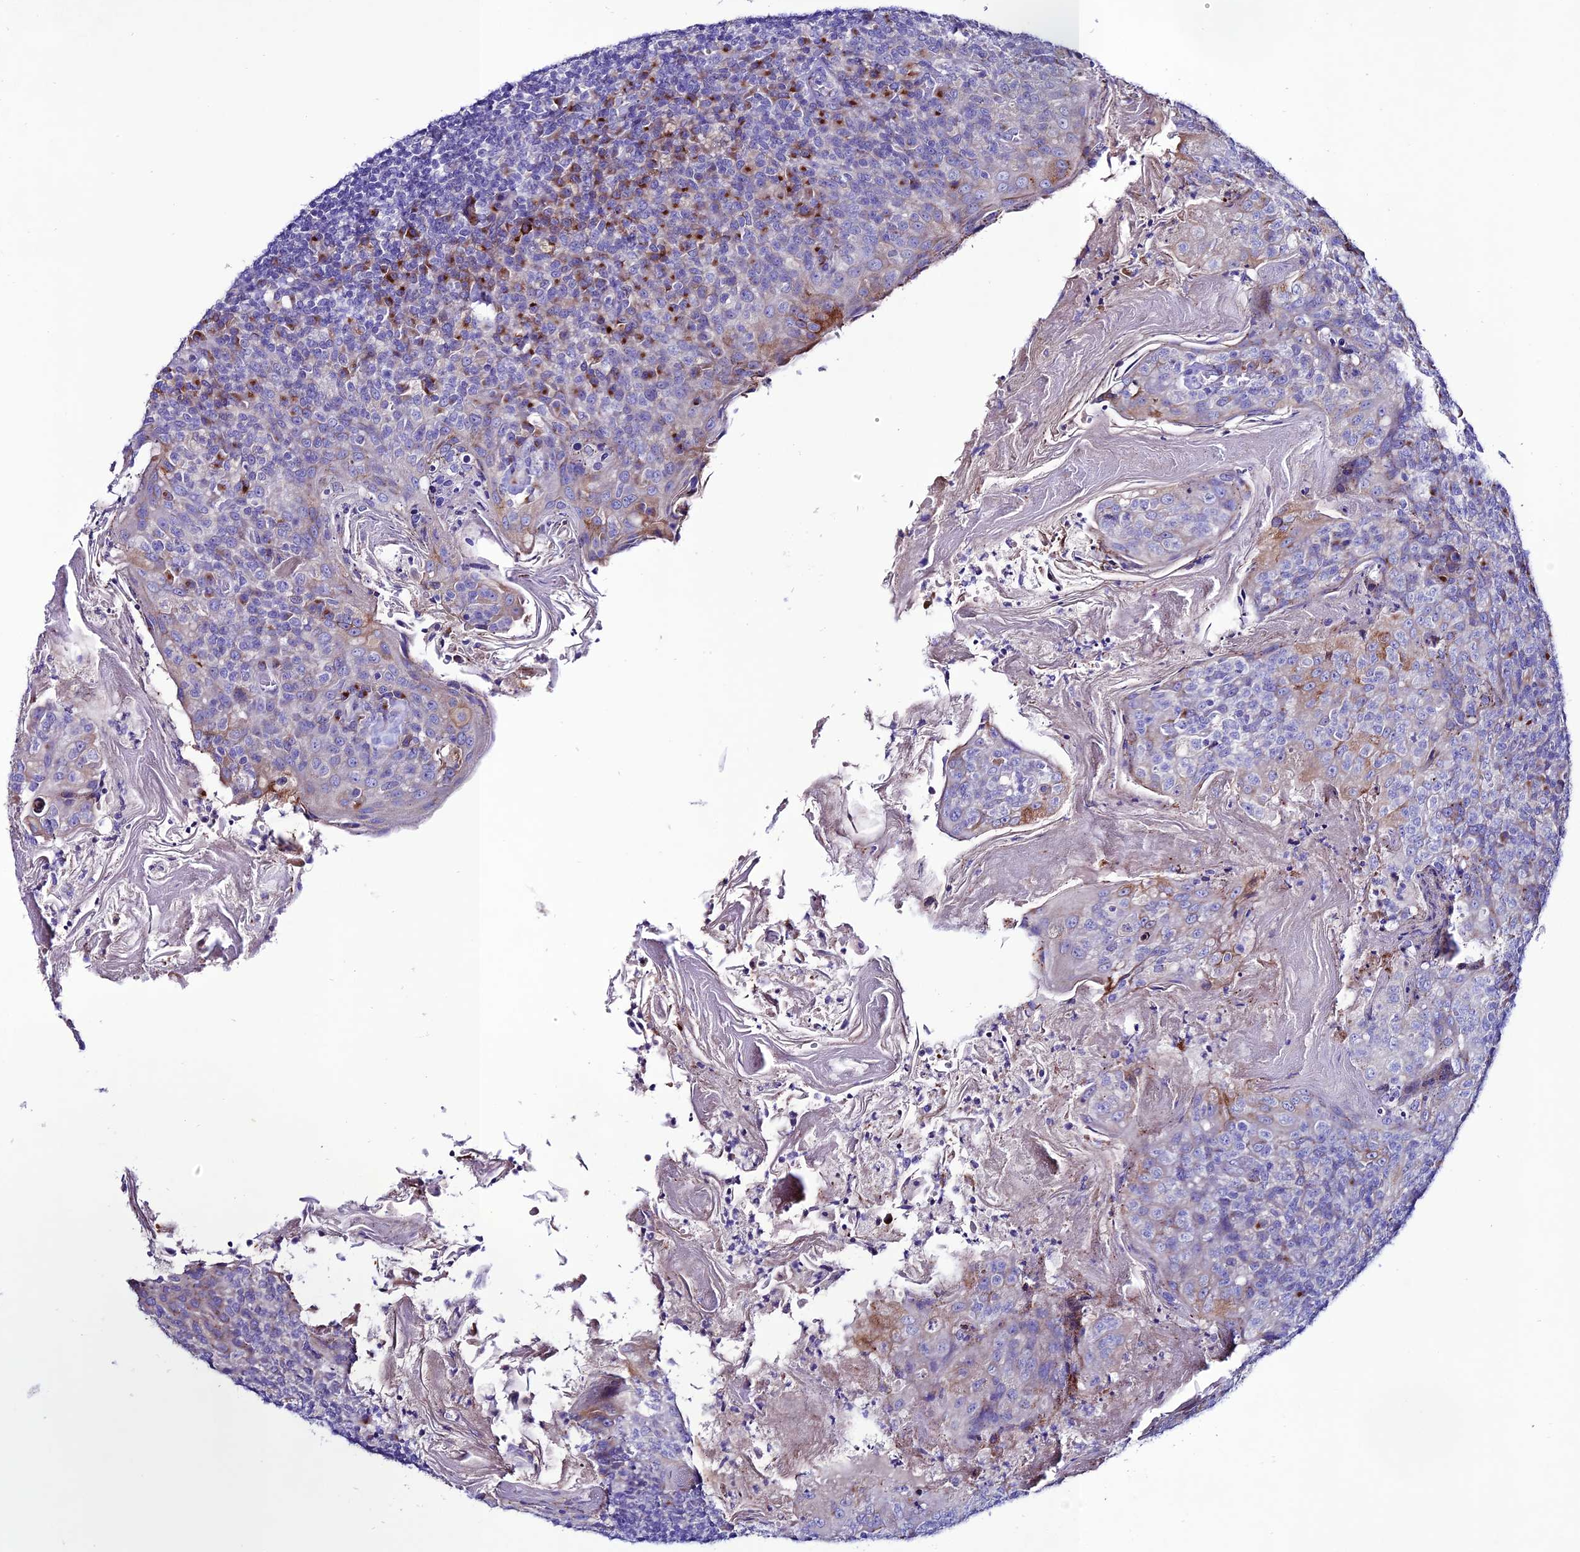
{"staining": {"intensity": "negative", "quantity": "none", "location": "none"}, "tissue": "tonsil", "cell_type": "Germinal center cells", "image_type": "normal", "snomed": [{"axis": "morphology", "description": "Normal tissue, NOS"}, {"axis": "topography", "description": "Tonsil"}], "caption": "Immunohistochemistry (IHC) micrograph of unremarkable human tonsil stained for a protein (brown), which demonstrates no positivity in germinal center cells. (DAB immunohistochemistry, high magnification).", "gene": "OR51Q1", "patient": {"sex": "female", "age": 10}}